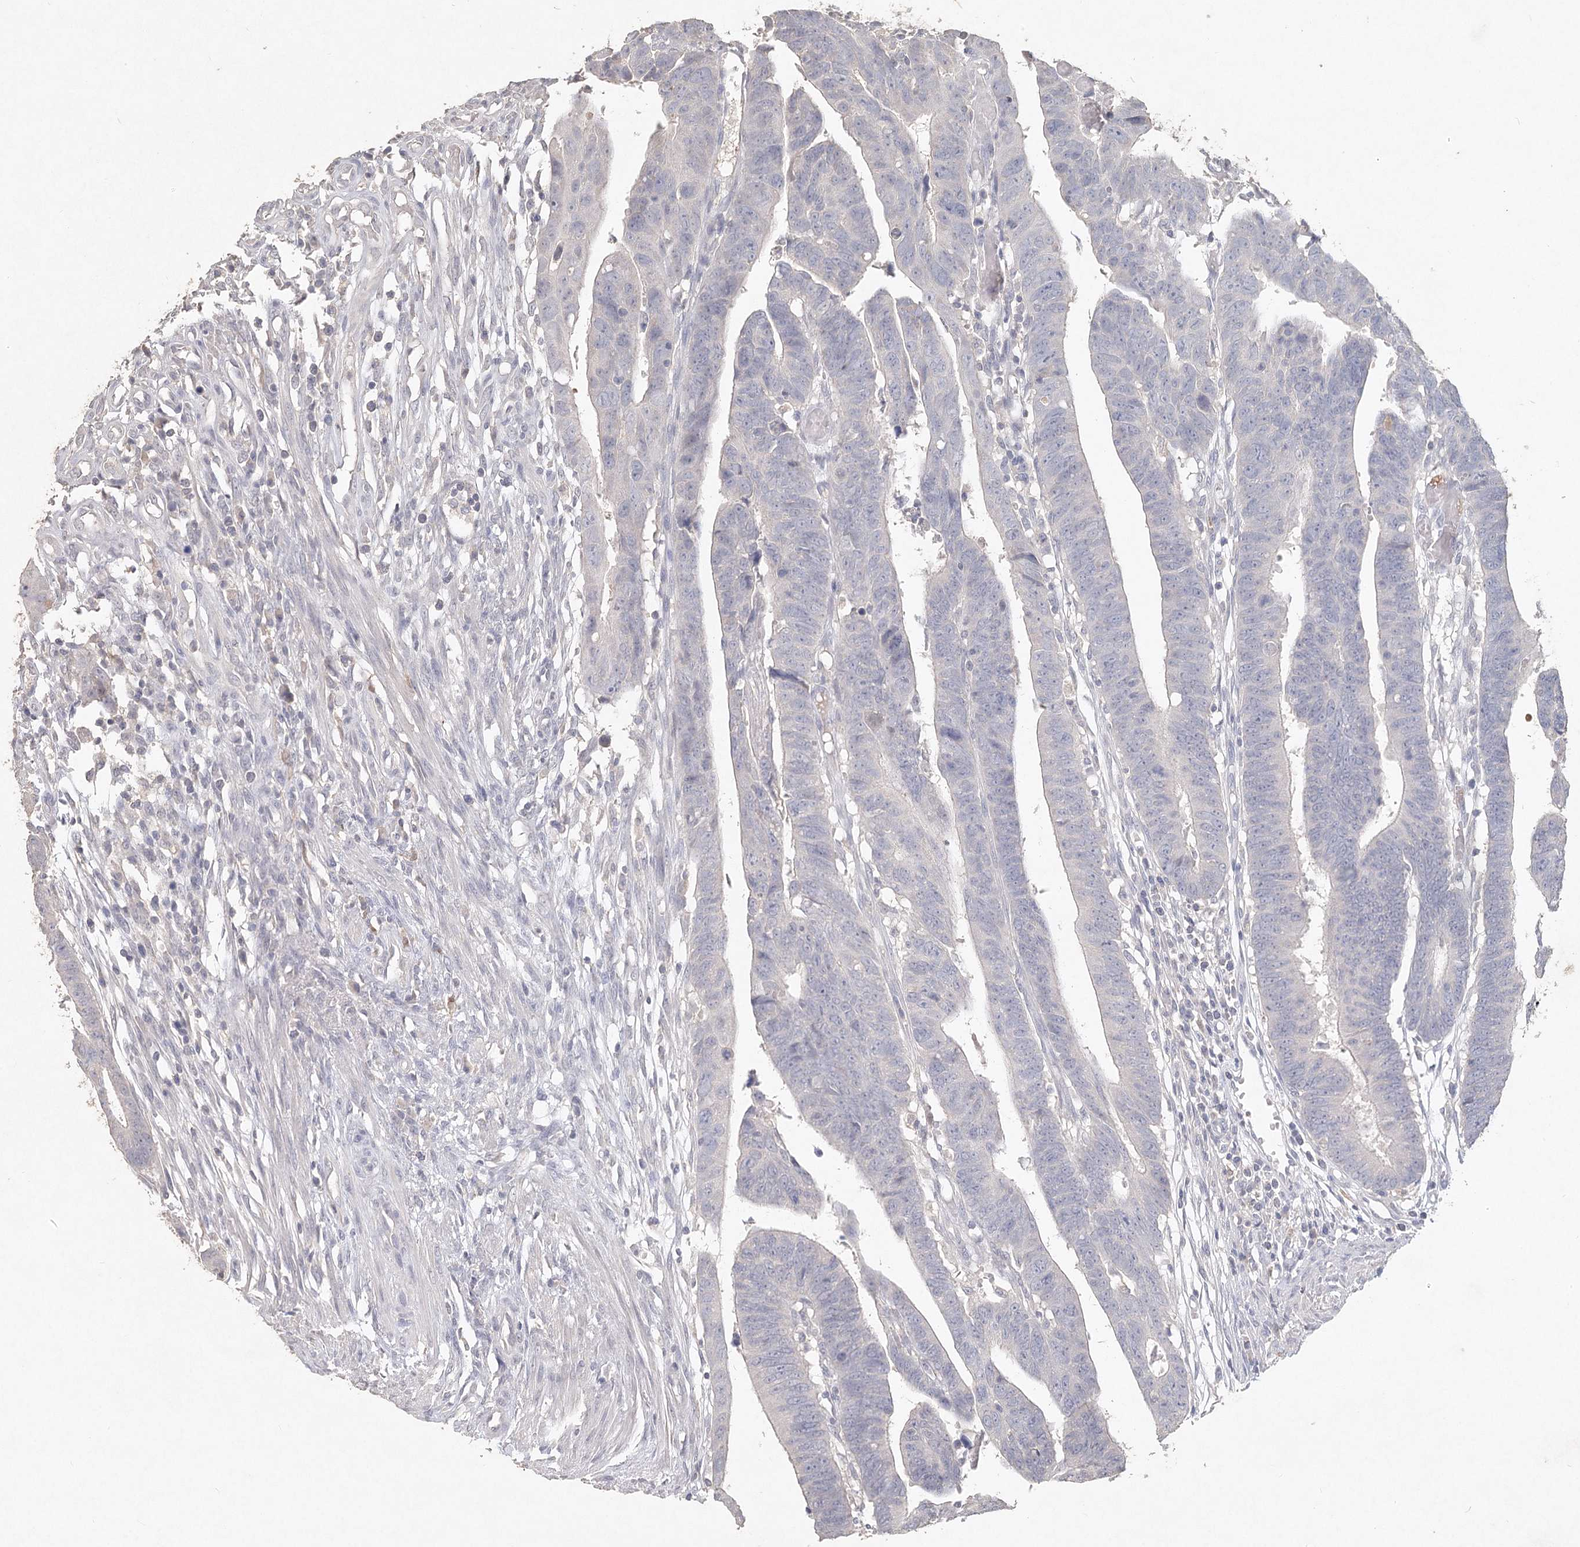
{"staining": {"intensity": "negative", "quantity": "none", "location": "none"}, "tissue": "colorectal cancer", "cell_type": "Tumor cells", "image_type": "cancer", "snomed": [{"axis": "morphology", "description": "Adenocarcinoma, NOS"}, {"axis": "topography", "description": "Rectum"}], "caption": "This is an immunohistochemistry (IHC) histopathology image of human adenocarcinoma (colorectal). There is no staining in tumor cells.", "gene": "ARSI", "patient": {"sex": "female", "age": 65}}